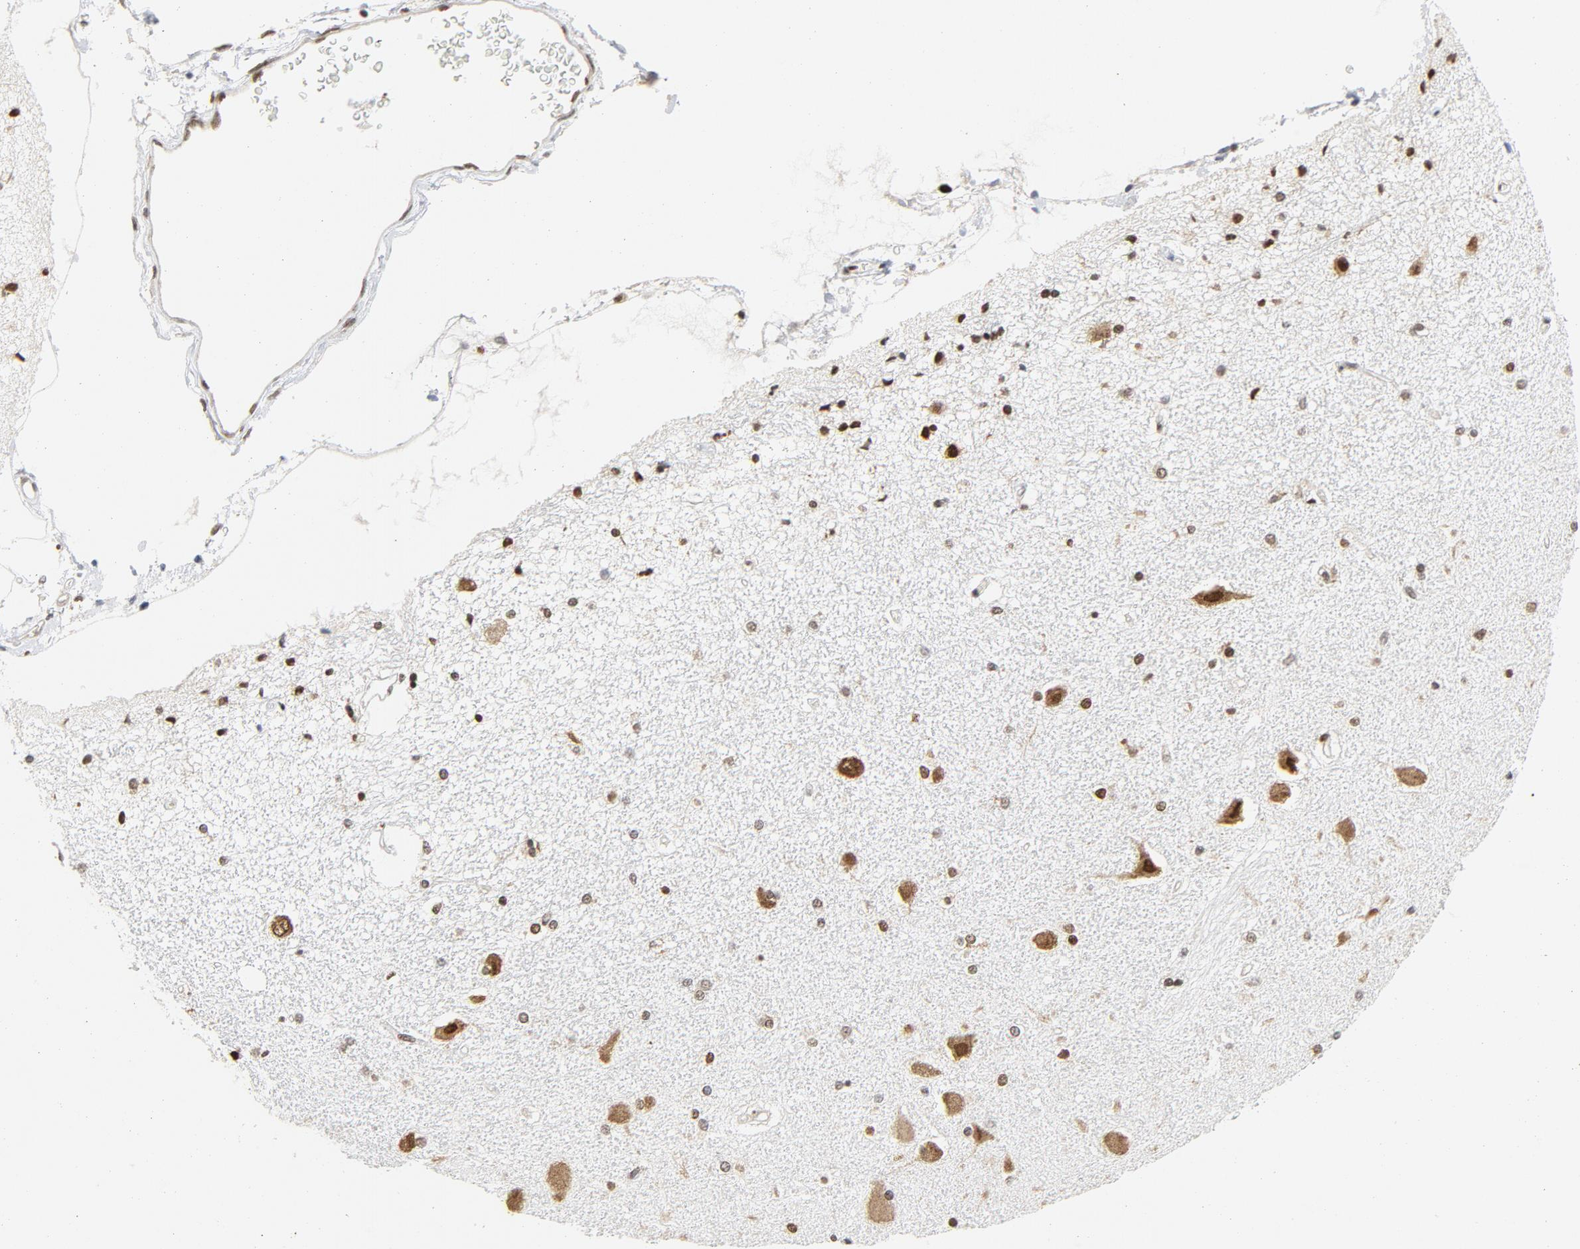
{"staining": {"intensity": "strong", "quantity": "25%-75%", "location": "nuclear"}, "tissue": "hippocampus", "cell_type": "Glial cells", "image_type": "normal", "snomed": [{"axis": "morphology", "description": "Normal tissue, NOS"}, {"axis": "topography", "description": "Hippocampus"}], "caption": "A histopathology image of hippocampus stained for a protein shows strong nuclear brown staining in glial cells.", "gene": "ERCC1", "patient": {"sex": "female", "age": 54}}